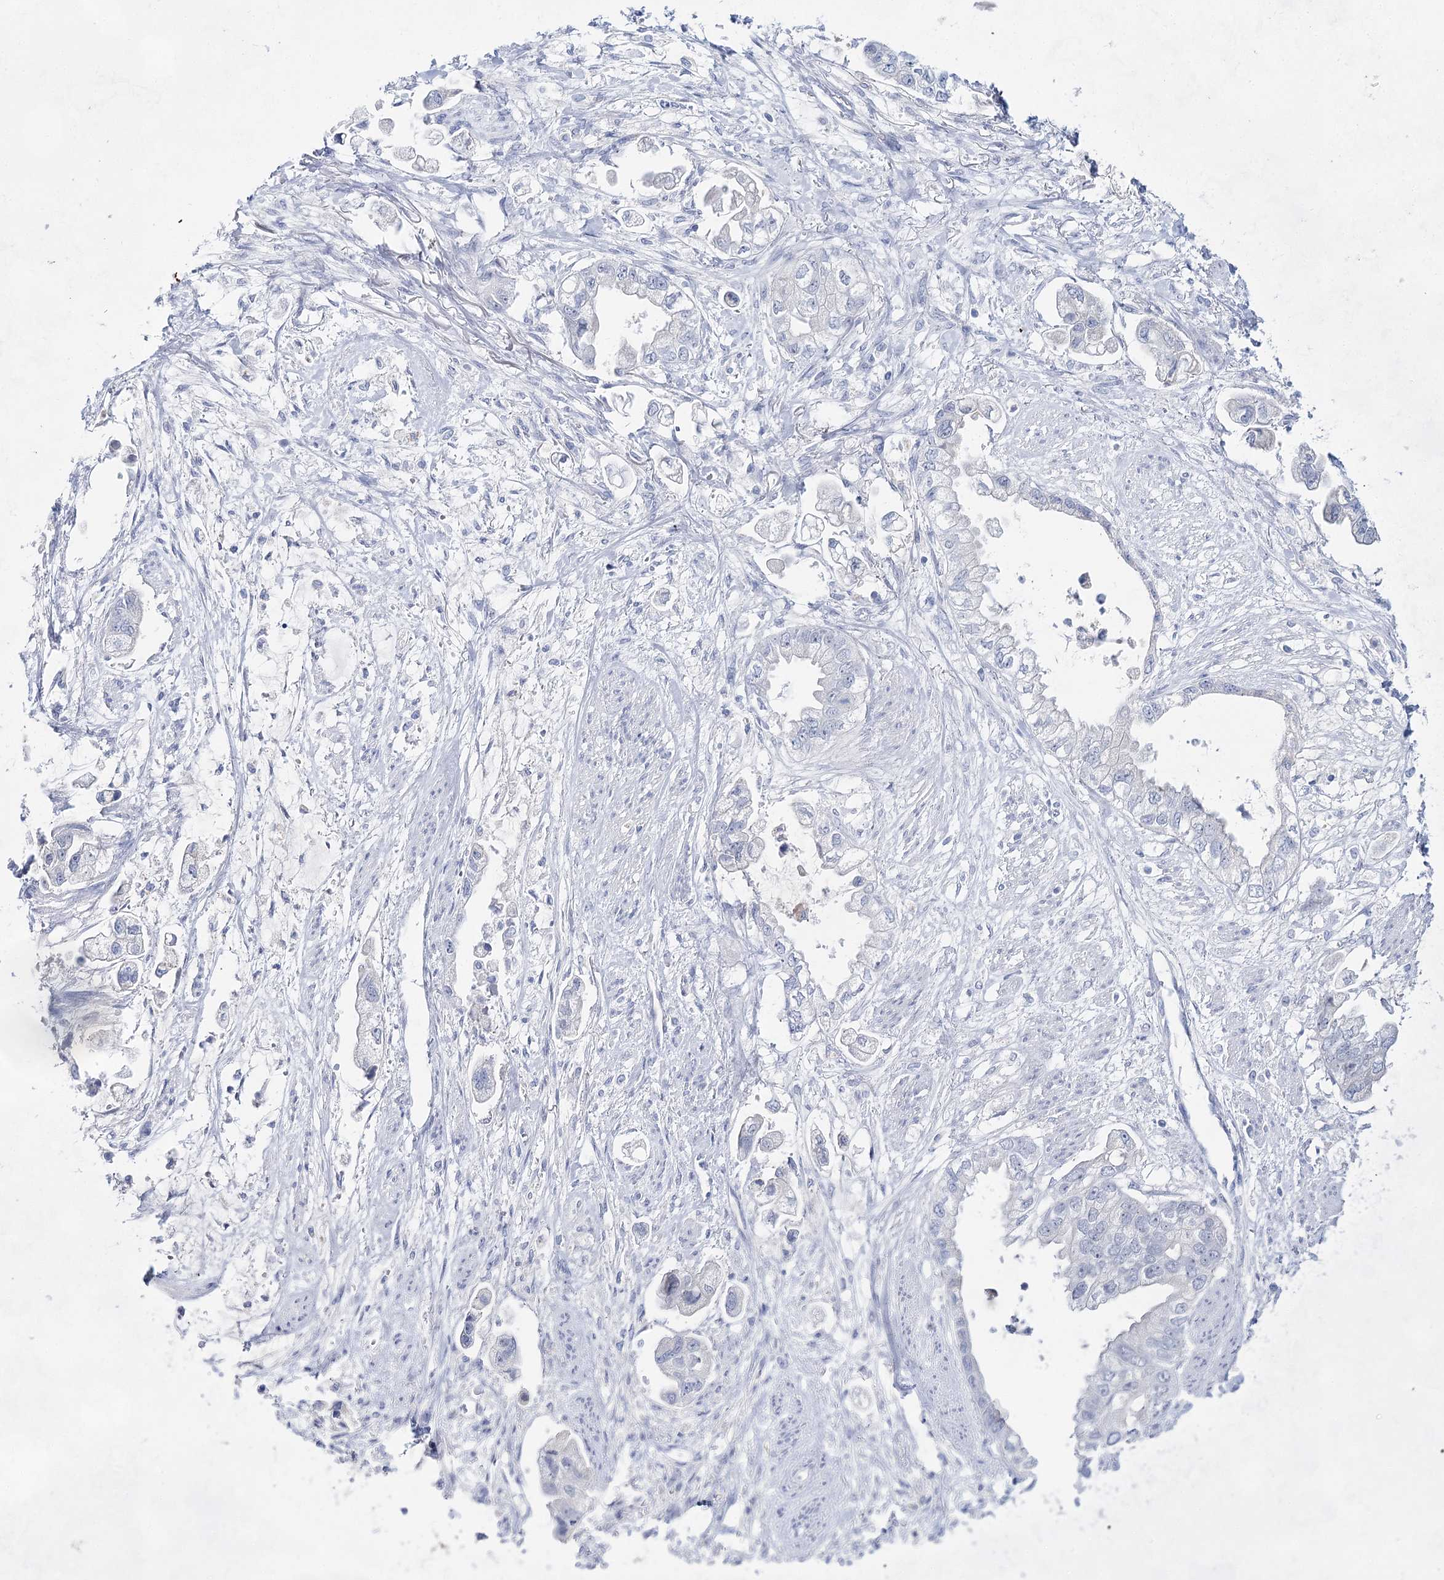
{"staining": {"intensity": "negative", "quantity": "none", "location": "none"}, "tissue": "stomach cancer", "cell_type": "Tumor cells", "image_type": "cancer", "snomed": [{"axis": "morphology", "description": "Adenocarcinoma, NOS"}, {"axis": "topography", "description": "Stomach"}], "caption": "The micrograph reveals no staining of tumor cells in stomach cancer.", "gene": "BPHL", "patient": {"sex": "male", "age": 62}}